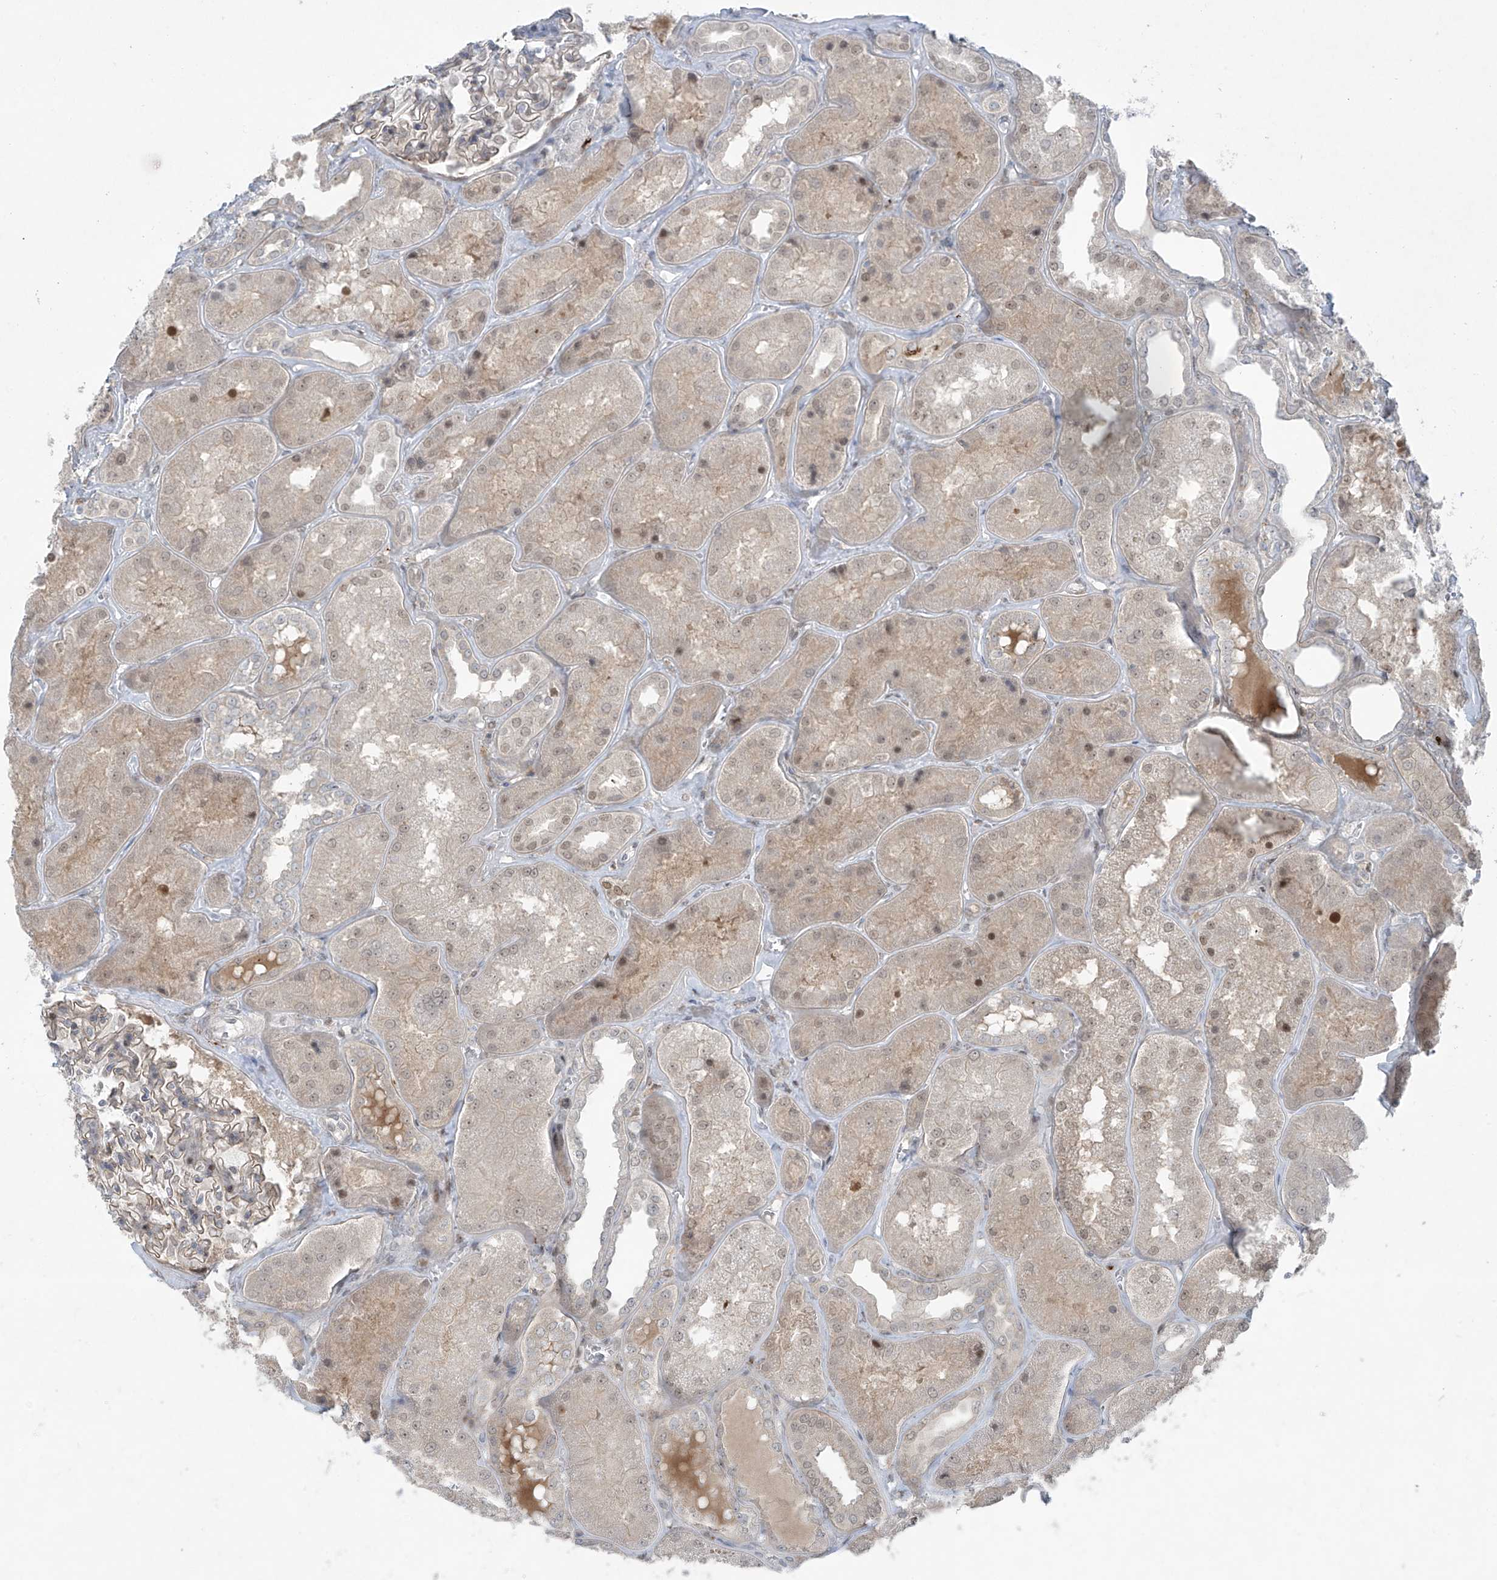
{"staining": {"intensity": "moderate", "quantity": ">75%", "location": "cytoplasmic/membranous"}, "tissue": "kidney", "cell_type": "Cells in glomeruli", "image_type": "normal", "snomed": [{"axis": "morphology", "description": "Normal tissue, NOS"}, {"axis": "topography", "description": "Kidney"}], "caption": "A micrograph of kidney stained for a protein exhibits moderate cytoplasmic/membranous brown staining in cells in glomeruli.", "gene": "PPAT", "patient": {"sex": "female", "age": 56}}